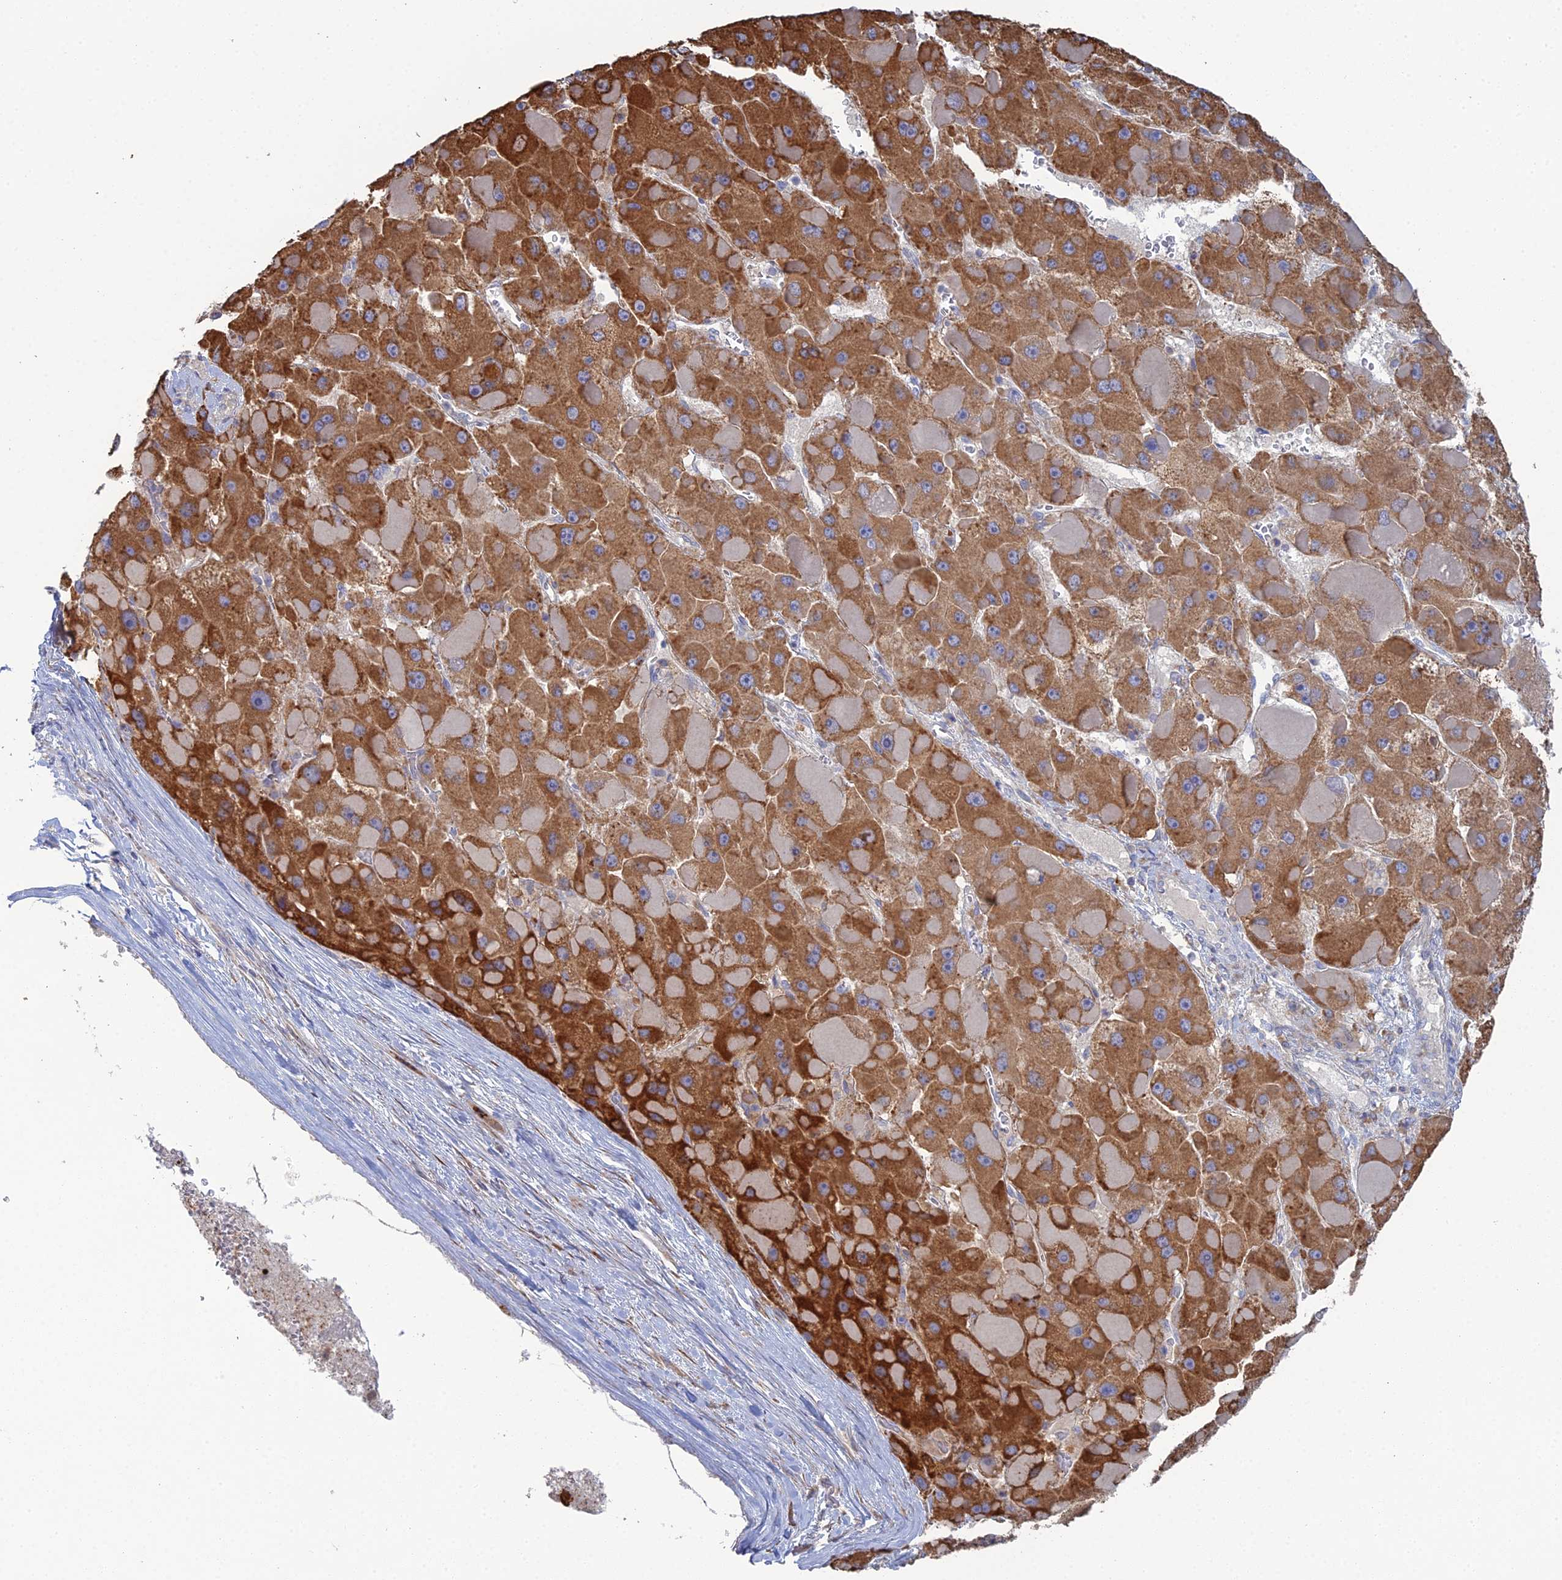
{"staining": {"intensity": "strong", "quantity": ">75%", "location": "cytoplasmic/membranous"}, "tissue": "liver cancer", "cell_type": "Tumor cells", "image_type": "cancer", "snomed": [{"axis": "morphology", "description": "Carcinoma, Hepatocellular, NOS"}, {"axis": "topography", "description": "Liver"}], "caption": "A high amount of strong cytoplasmic/membranous expression is seen in approximately >75% of tumor cells in liver hepatocellular carcinoma tissue. Ihc stains the protein in brown and the nuclei are stained blue.", "gene": "TRAPPC6A", "patient": {"sex": "female", "age": 73}}